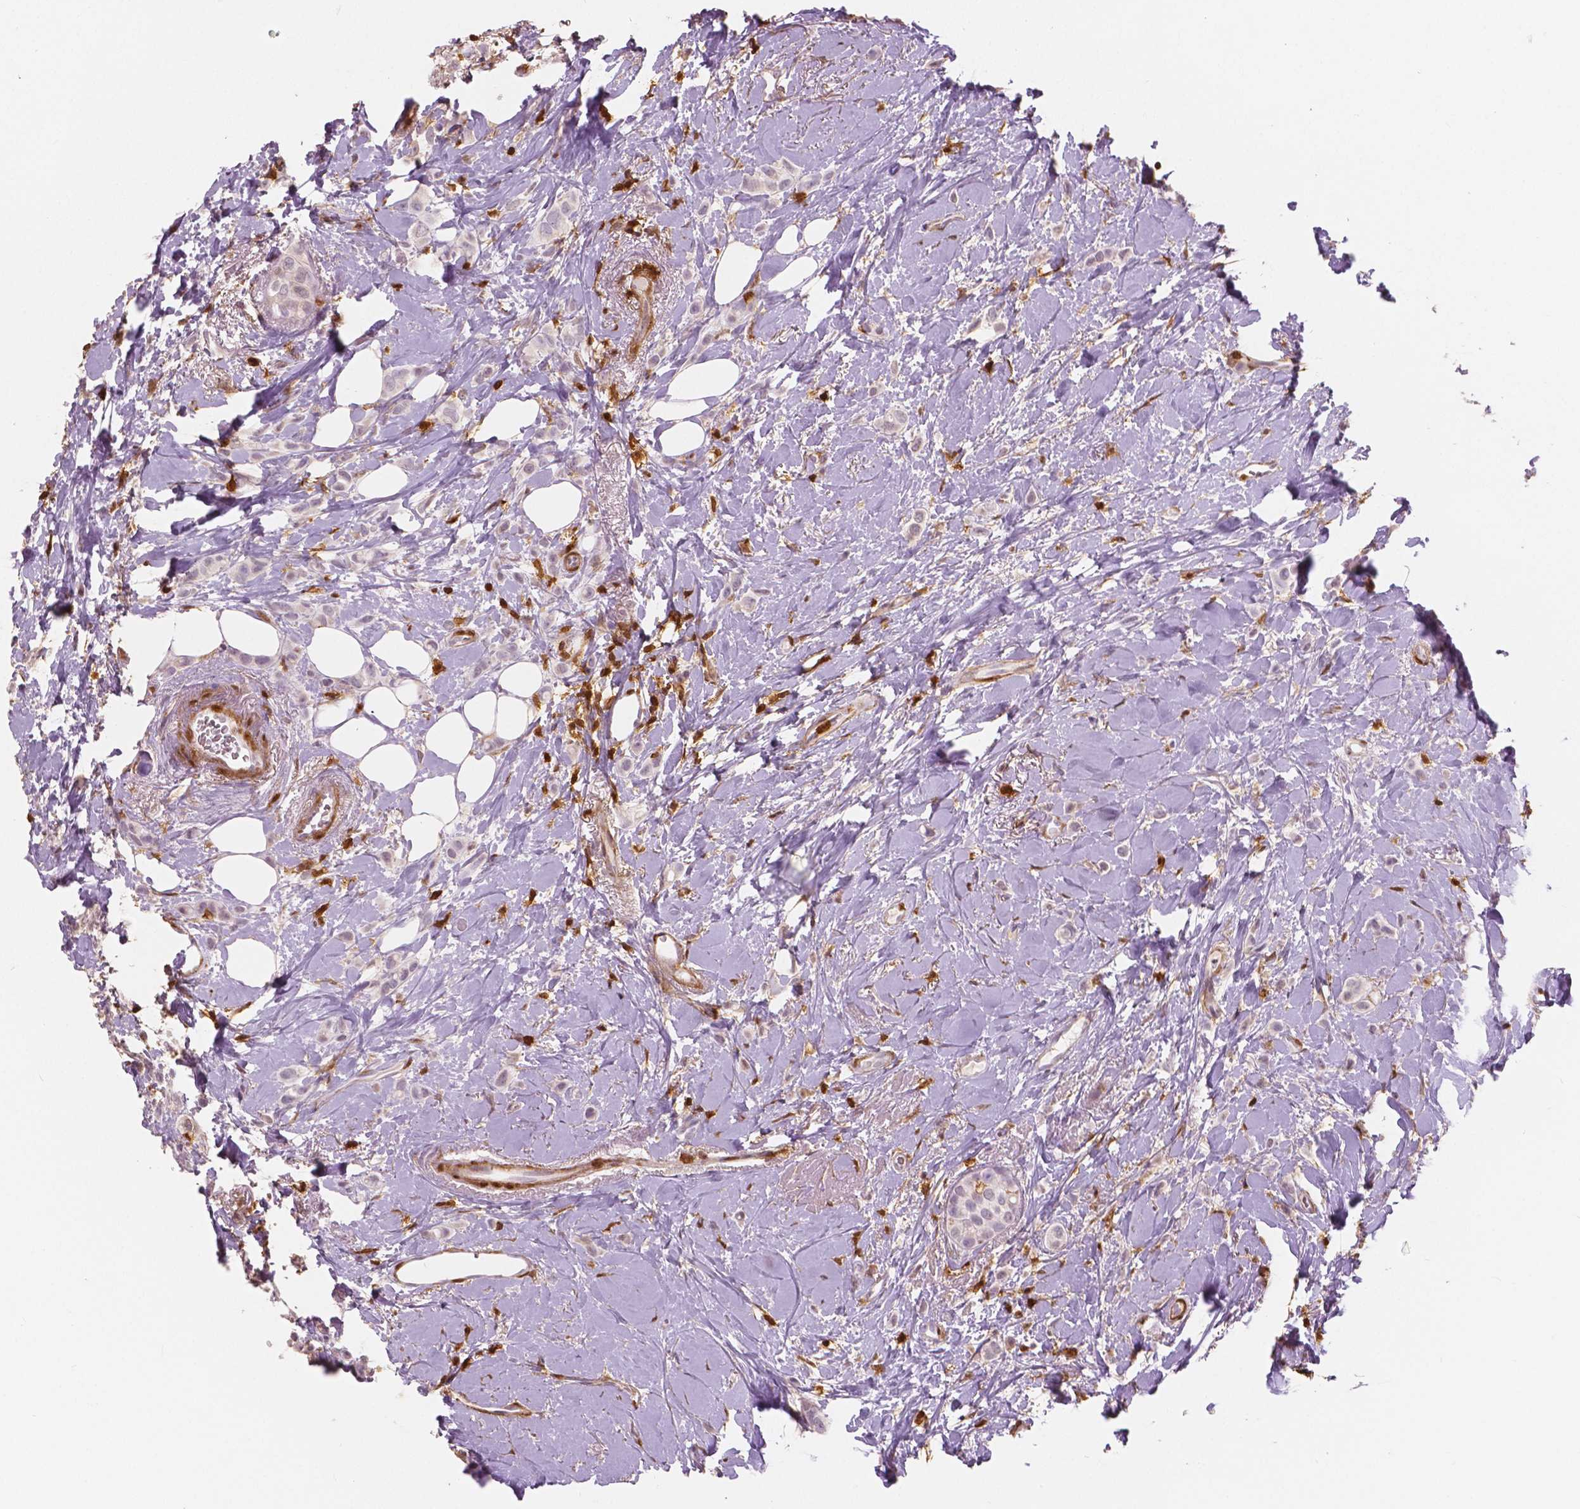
{"staining": {"intensity": "negative", "quantity": "none", "location": "none"}, "tissue": "breast cancer", "cell_type": "Tumor cells", "image_type": "cancer", "snomed": [{"axis": "morphology", "description": "Lobular carcinoma"}, {"axis": "topography", "description": "Breast"}], "caption": "The immunohistochemistry (IHC) photomicrograph has no significant positivity in tumor cells of breast cancer tissue. The staining is performed using DAB (3,3'-diaminobenzidine) brown chromogen with nuclei counter-stained in using hematoxylin.", "gene": "S100A4", "patient": {"sex": "female", "age": 66}}